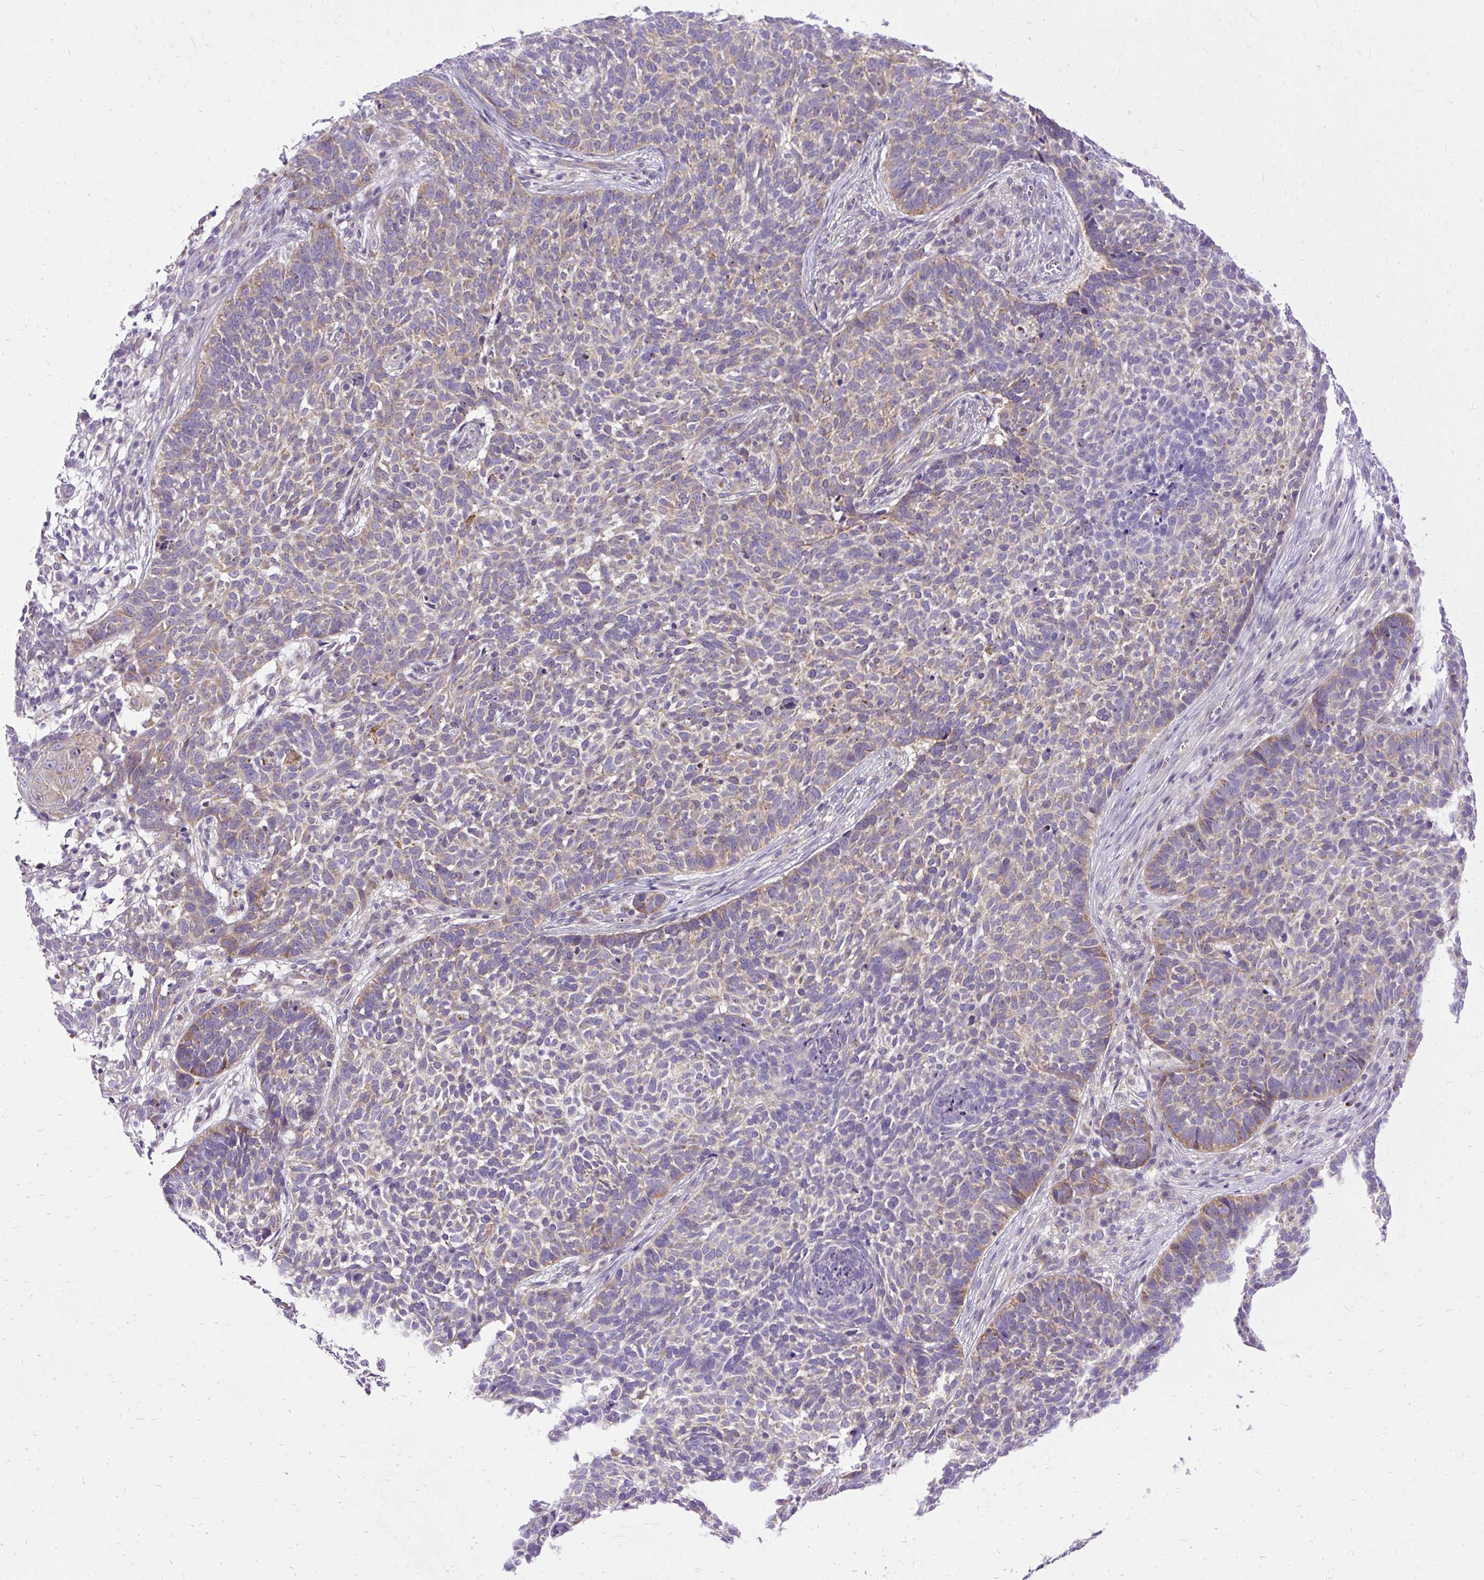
{"staining": {"intensity": "weak", "quantity": "25%-75%", "location": "cytoplasmic/membranous"}, "tissue": "skin cancer", "cell_type": "Tumor cells", "image_type": "cancer", "snomed": [{"axis": "morphology", "description": "Basal cell carcinoma"}, {"axis": "topography", "description": "Skin"}], "caption": "Immunohistochemical staining of human skin basal cell carcinoma displays low levels of weak cytoplasmic/membranous staining in approximately 25%-75% of tumor cells.", "gene": "AMFR", "patient": {"sex": "male", "age": 85}}